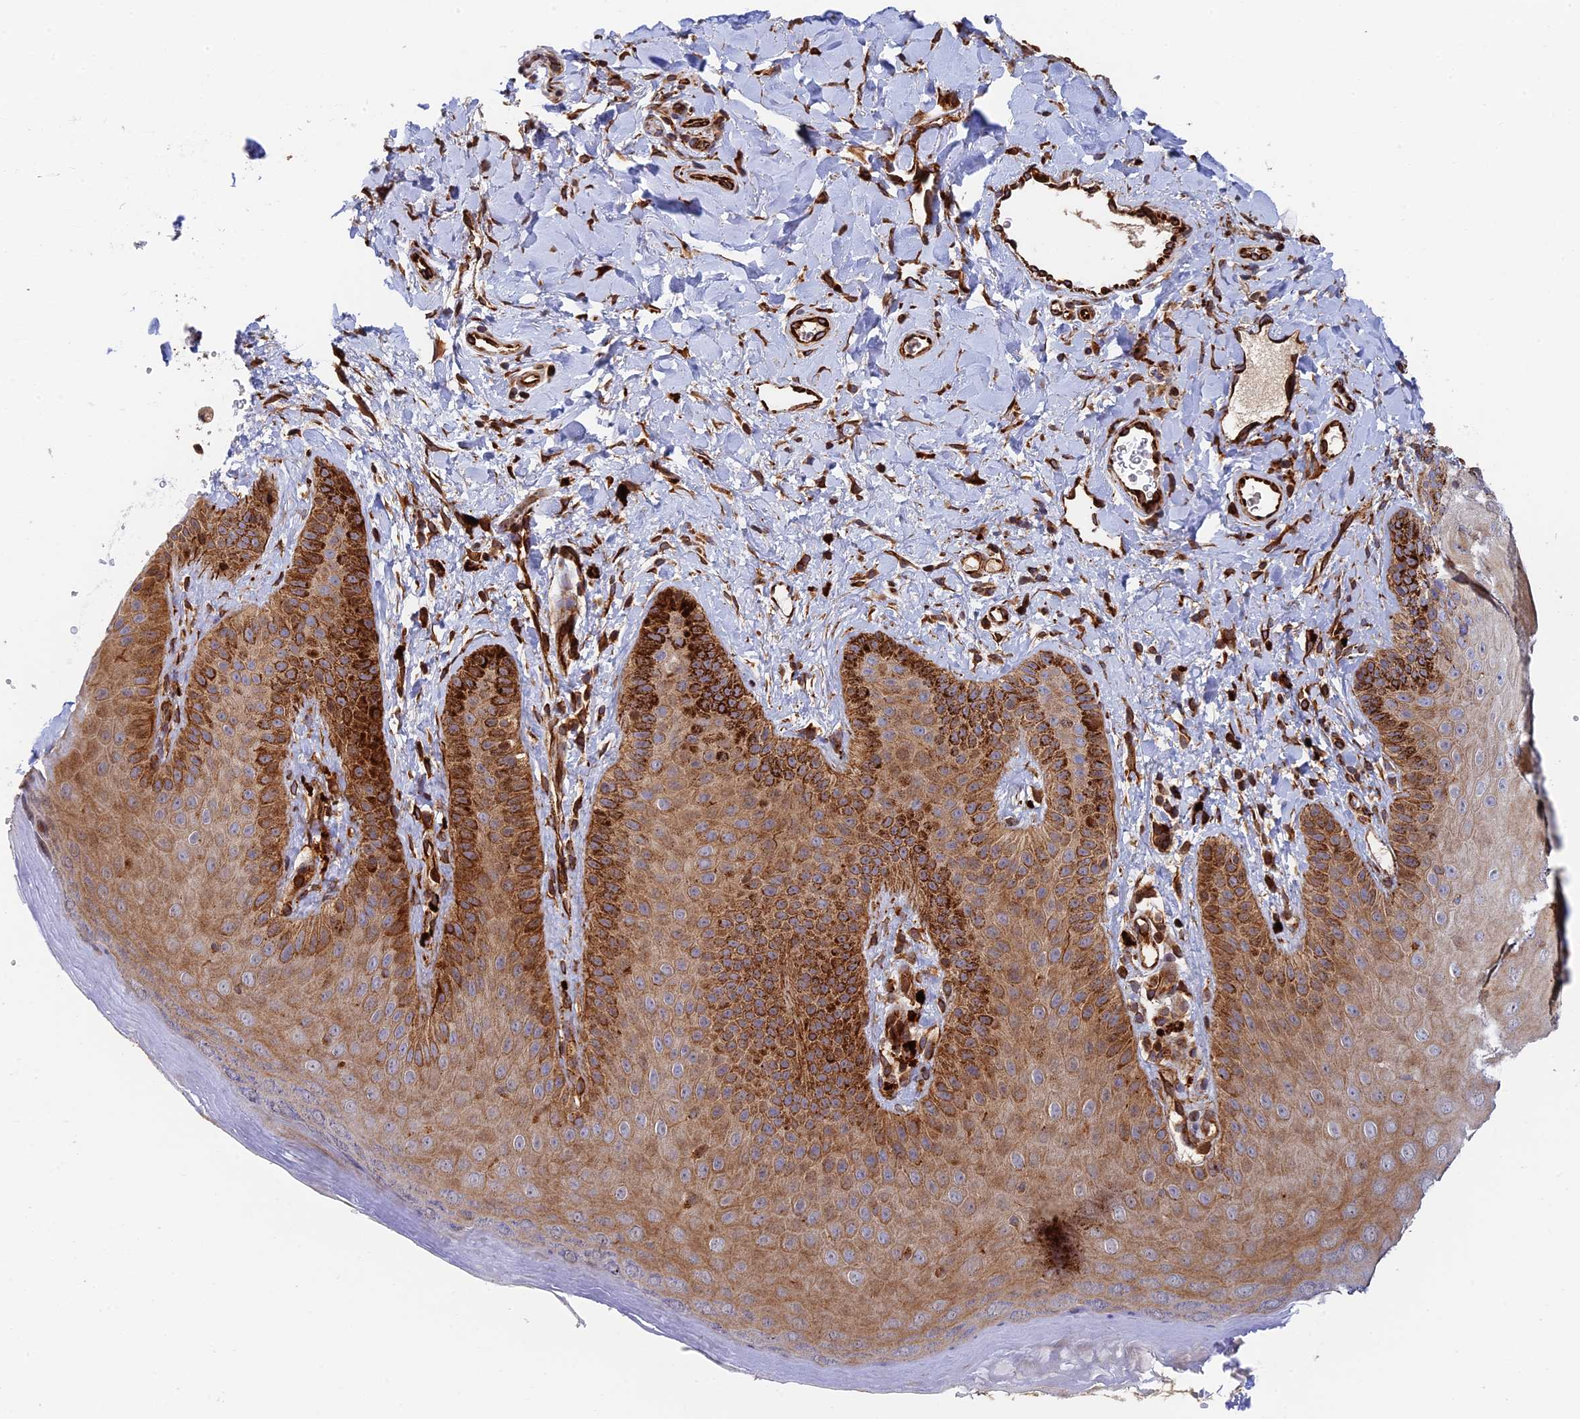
{"staining": {"intensity": "moderate", "quantity": ">75%", "location": "cytoplasmic/membranous"}, "tissue": "skin", "cell_type": "Epidermal cells", "image_type": "normal", "snomed": [{"axis": "morphology", "description": "Normal tissue, NOS"}, {"axis": "morphology", "description": "Neoplasm, malignant, NOS"}, {"axis": "topography", "description": "Anal"}], "caption": "Moderate cytoplasmic/membranous protein positivity is present in approximately >75% of epidermal cells in skin.", "gene": "PPP2R3C", "patient": {"sex": "male", "age": 47}}